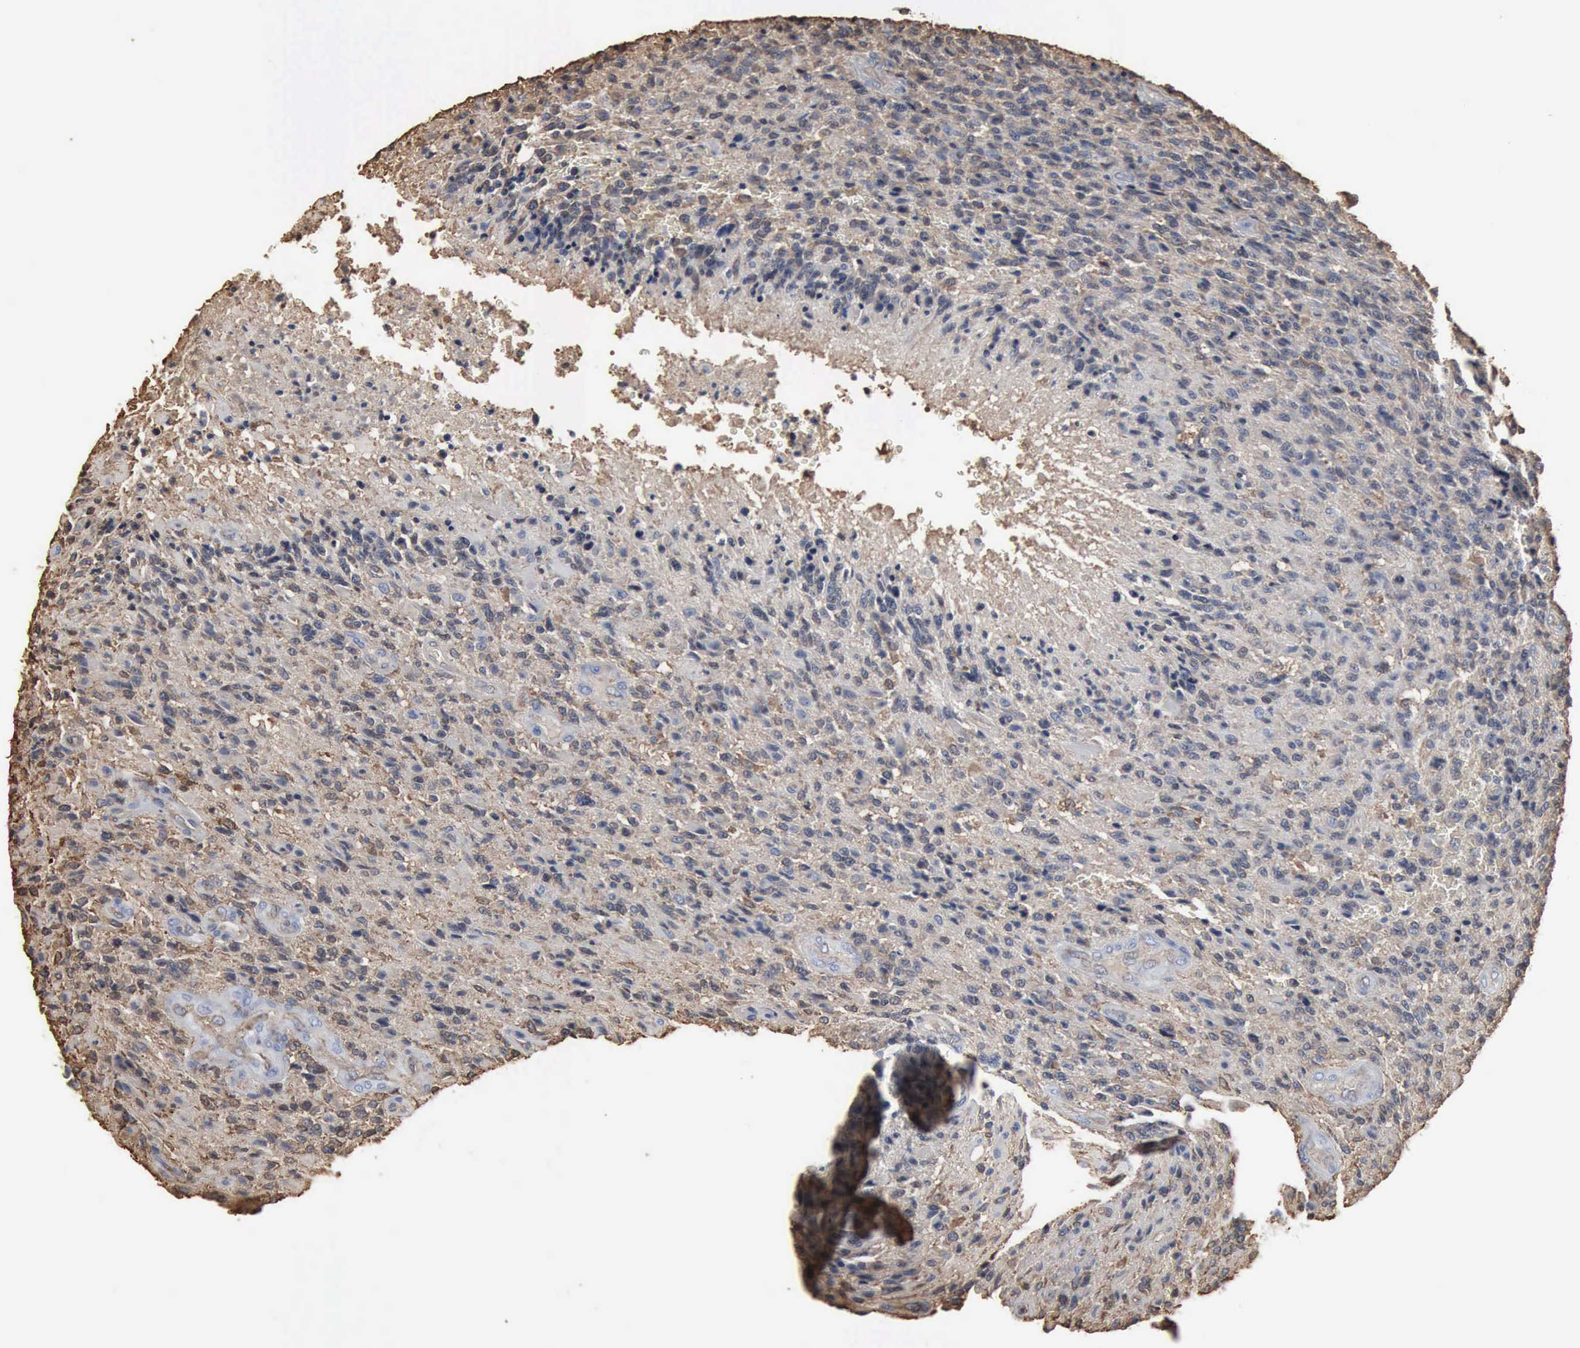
{"staining": {"intensity": "negative", "quantity": "none", "location": "none"}, "tissue": "glioma", "cell_type": "Tumor cells", "image_type": "cancer", "snomed": [{"axis": "morphology", "description": "Glioma, malignant, High grade"}, {"axis": "topography", "description": "Brain"}], "caption": "This is an immunohistochemistry (IHC) histopathology image of human malignant high-grade glioma. There is no expression in tumor cells.", "gene": "FSCN1", "patient": {"sex": "male", "age": 36}}